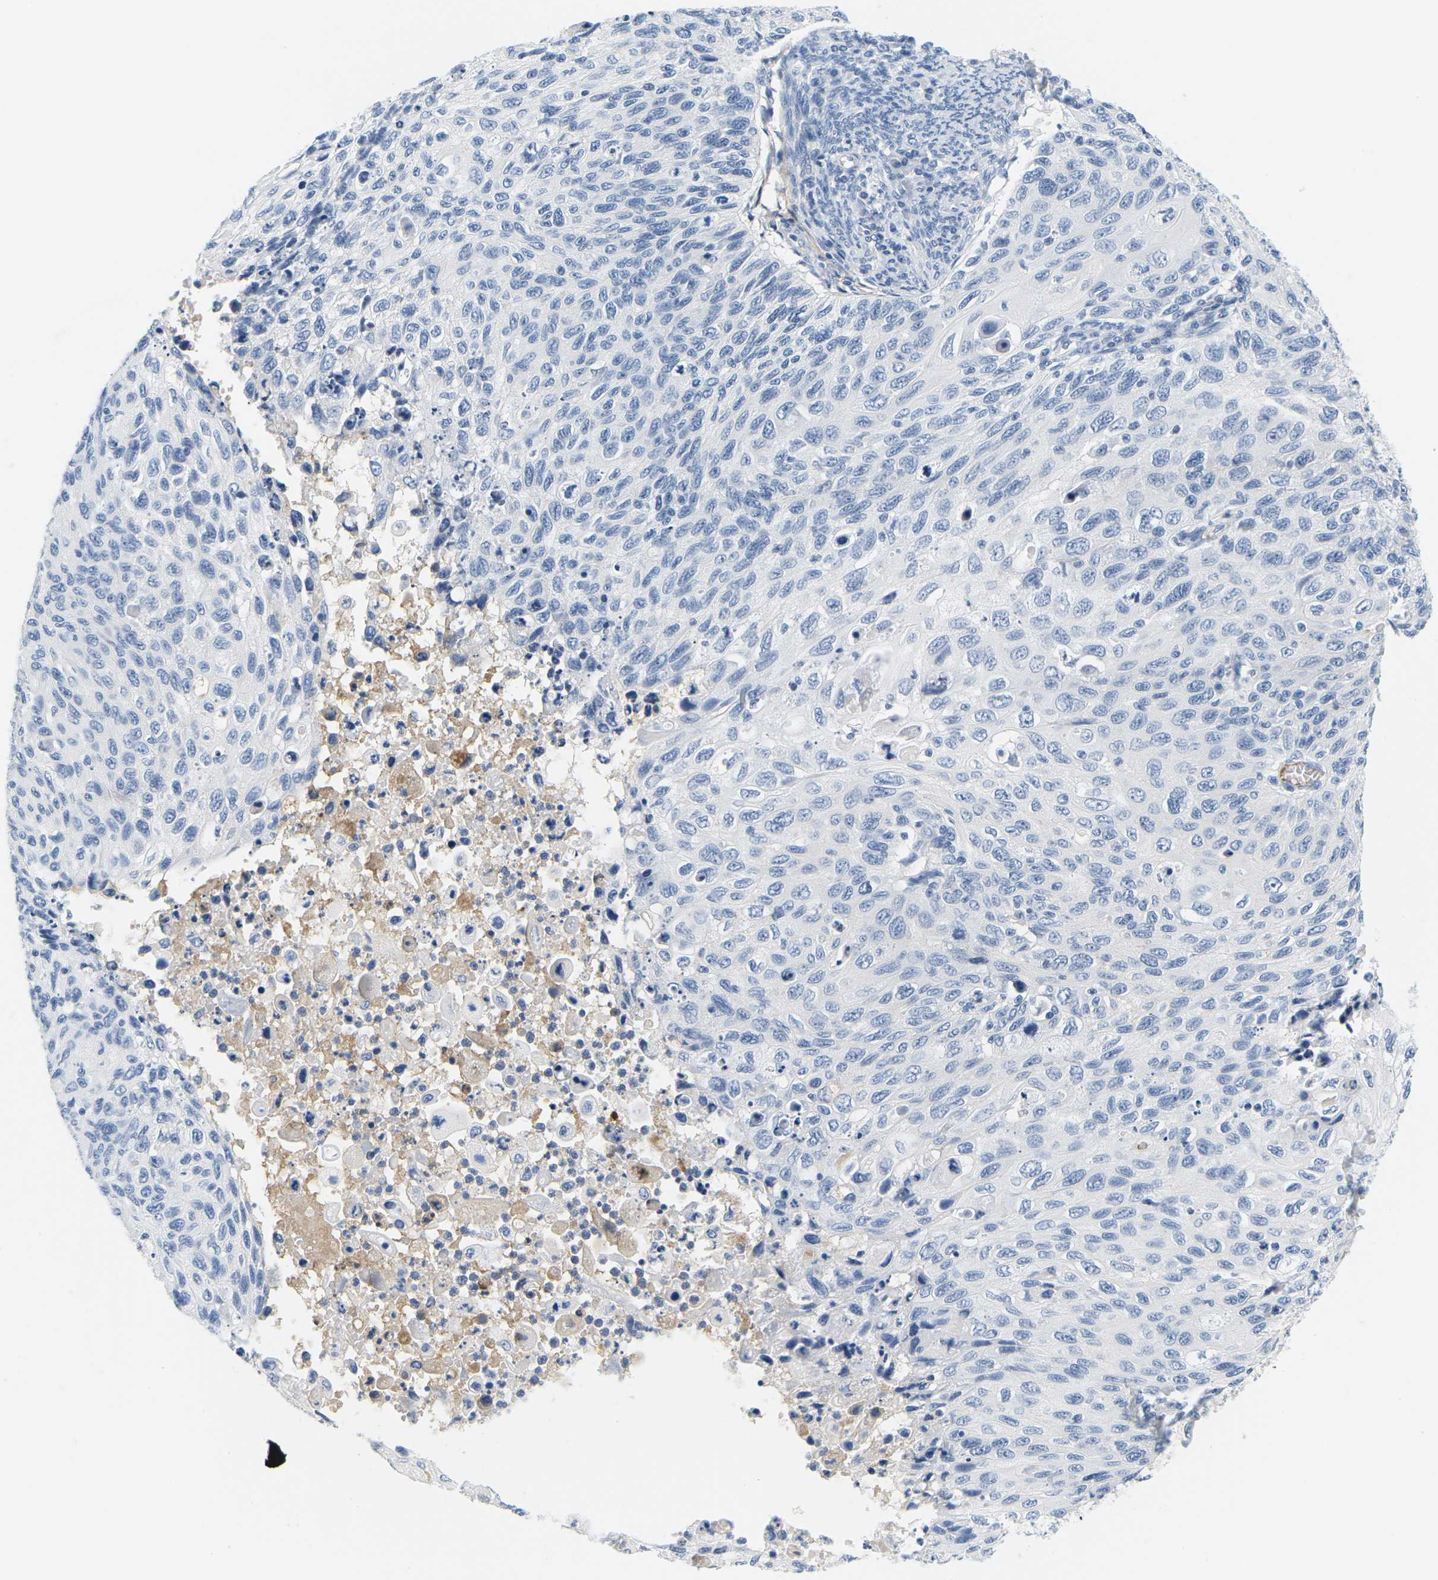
{"staining": {"intensity": "negative", "quantity": "none", "location": "none"}, "tissue": "cervical cancer", "cell_type": "Tumor cells", "image_type": "cancer", "snomed": [{"axis": "morphology", "description": "Squamous cell carcinoma, NOS"}, {"axis": "topography", "description": "Cervix"}], "caption": "A photomicrograph of human cervical cancer (squamous cell carcinoma) is negative for staining in tumor cells.", "gene": "APOB", "patient": {"sex": "female", "age": 70}}